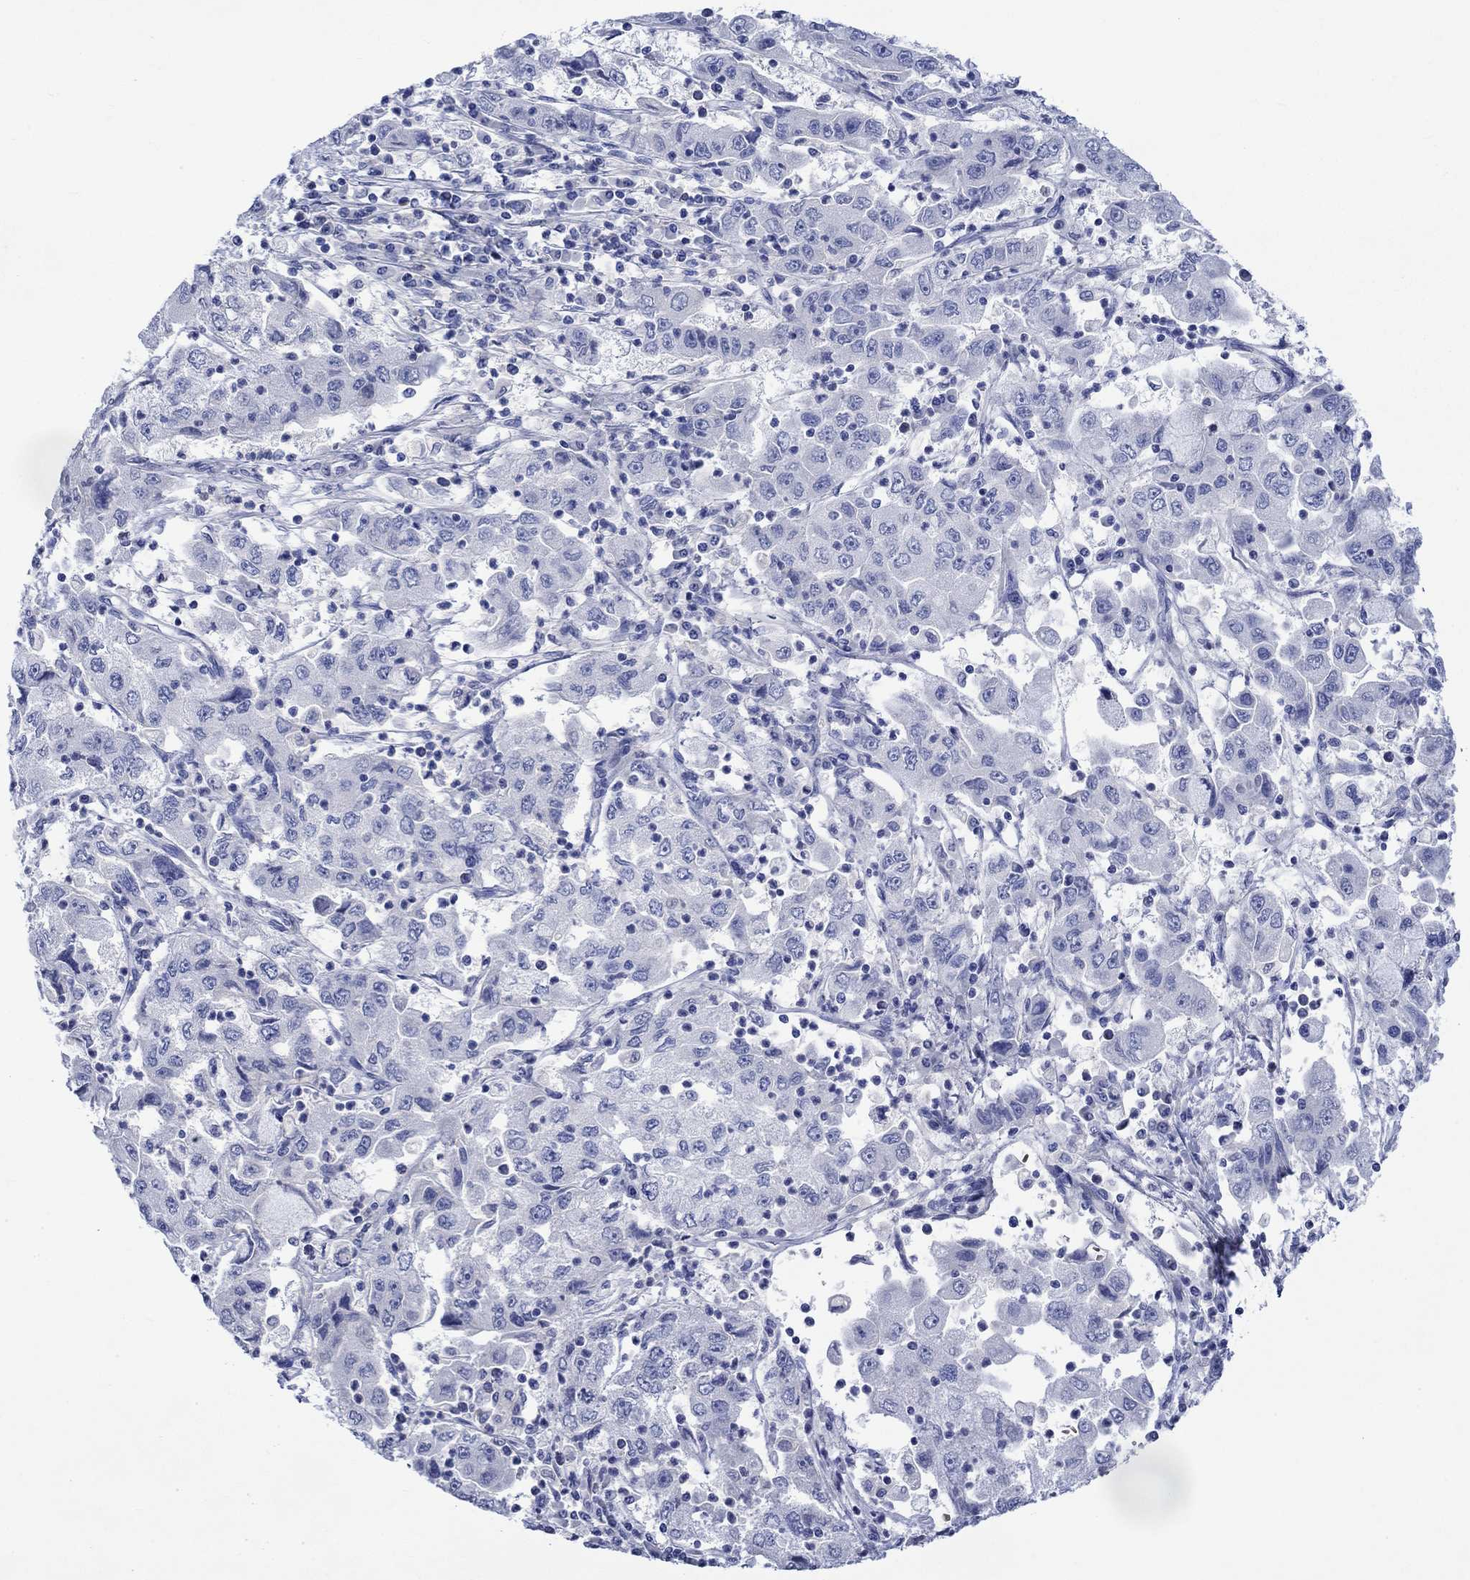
{"staining": {"intensity": "negative", "quantity": "none", "location": "none"}, "tissue": "cervical cancer", "cell_type": "Tumor cells", "image_type": "cancer", "snomed": [{"axis": "morphology", "description": "Squamous cell carcinoma, NOS"}, {"axis": "topography", "description": "Cervix"}], "caption": "IHC of human cervical cancer reveals no staining in tumor cells.", "gene": "NRIP3", "patient": {"sex": "female", "age": 36}}